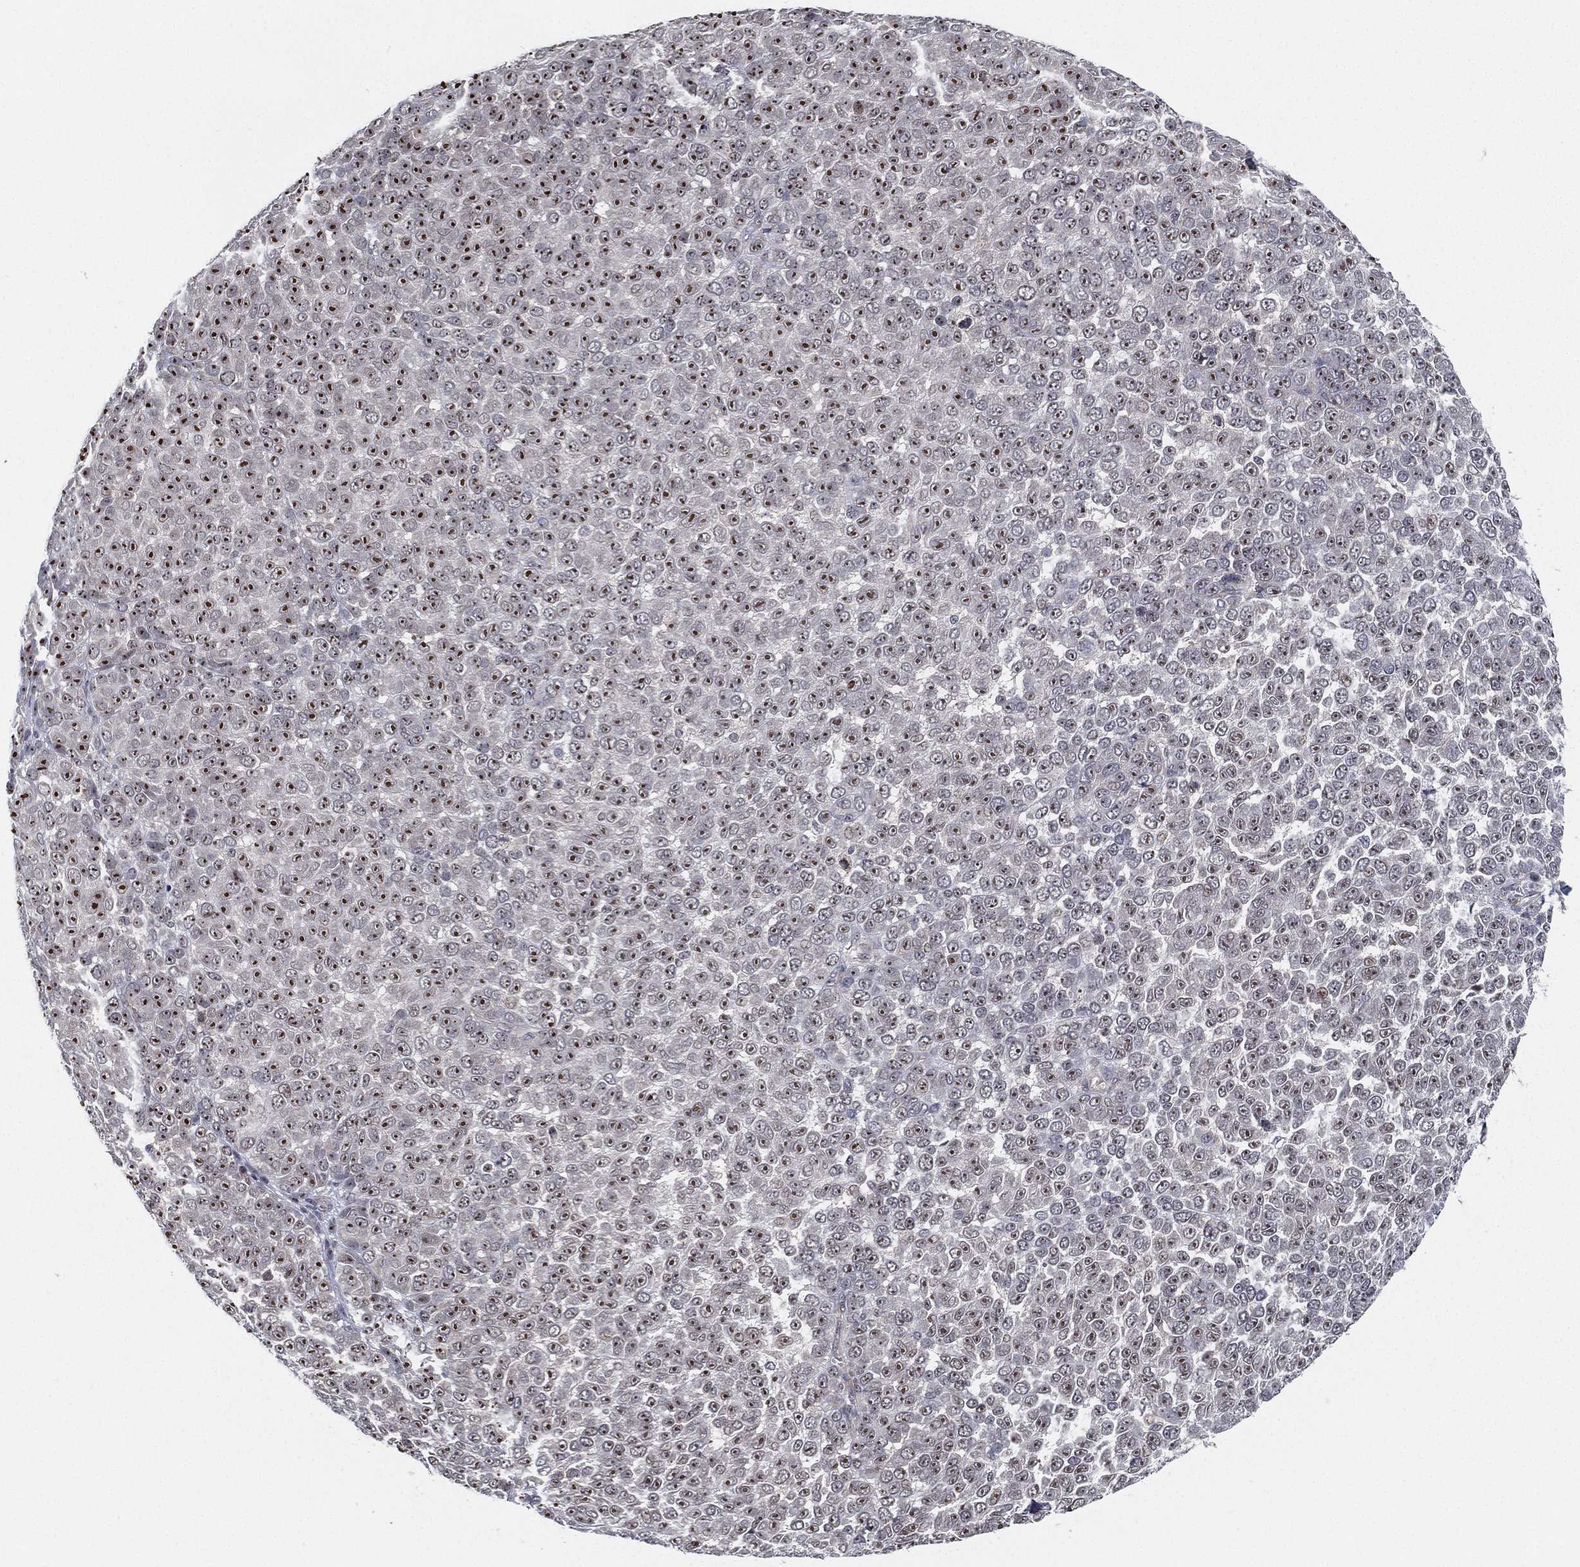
{"staining": {"intensity": "strong", "quantity": "25%-75%", "location": "nuclear"}, "tissue": "melanoma", "cell_type": "Tumor cells", "image_type": "cancer", "snomed": [{"axis": "morphology", "description": "Malignant melanoma, NOS"}, {"axis": "topography", "description": "Skin"}], "caption": "Brown immunohistochemical staining in human malignant melanoma reveals strong nuclear positivity in approximately 25%-75% of tumor cells.", "gene": "PPP1R16B", "patient": {"sex": "female", "age": 95}}